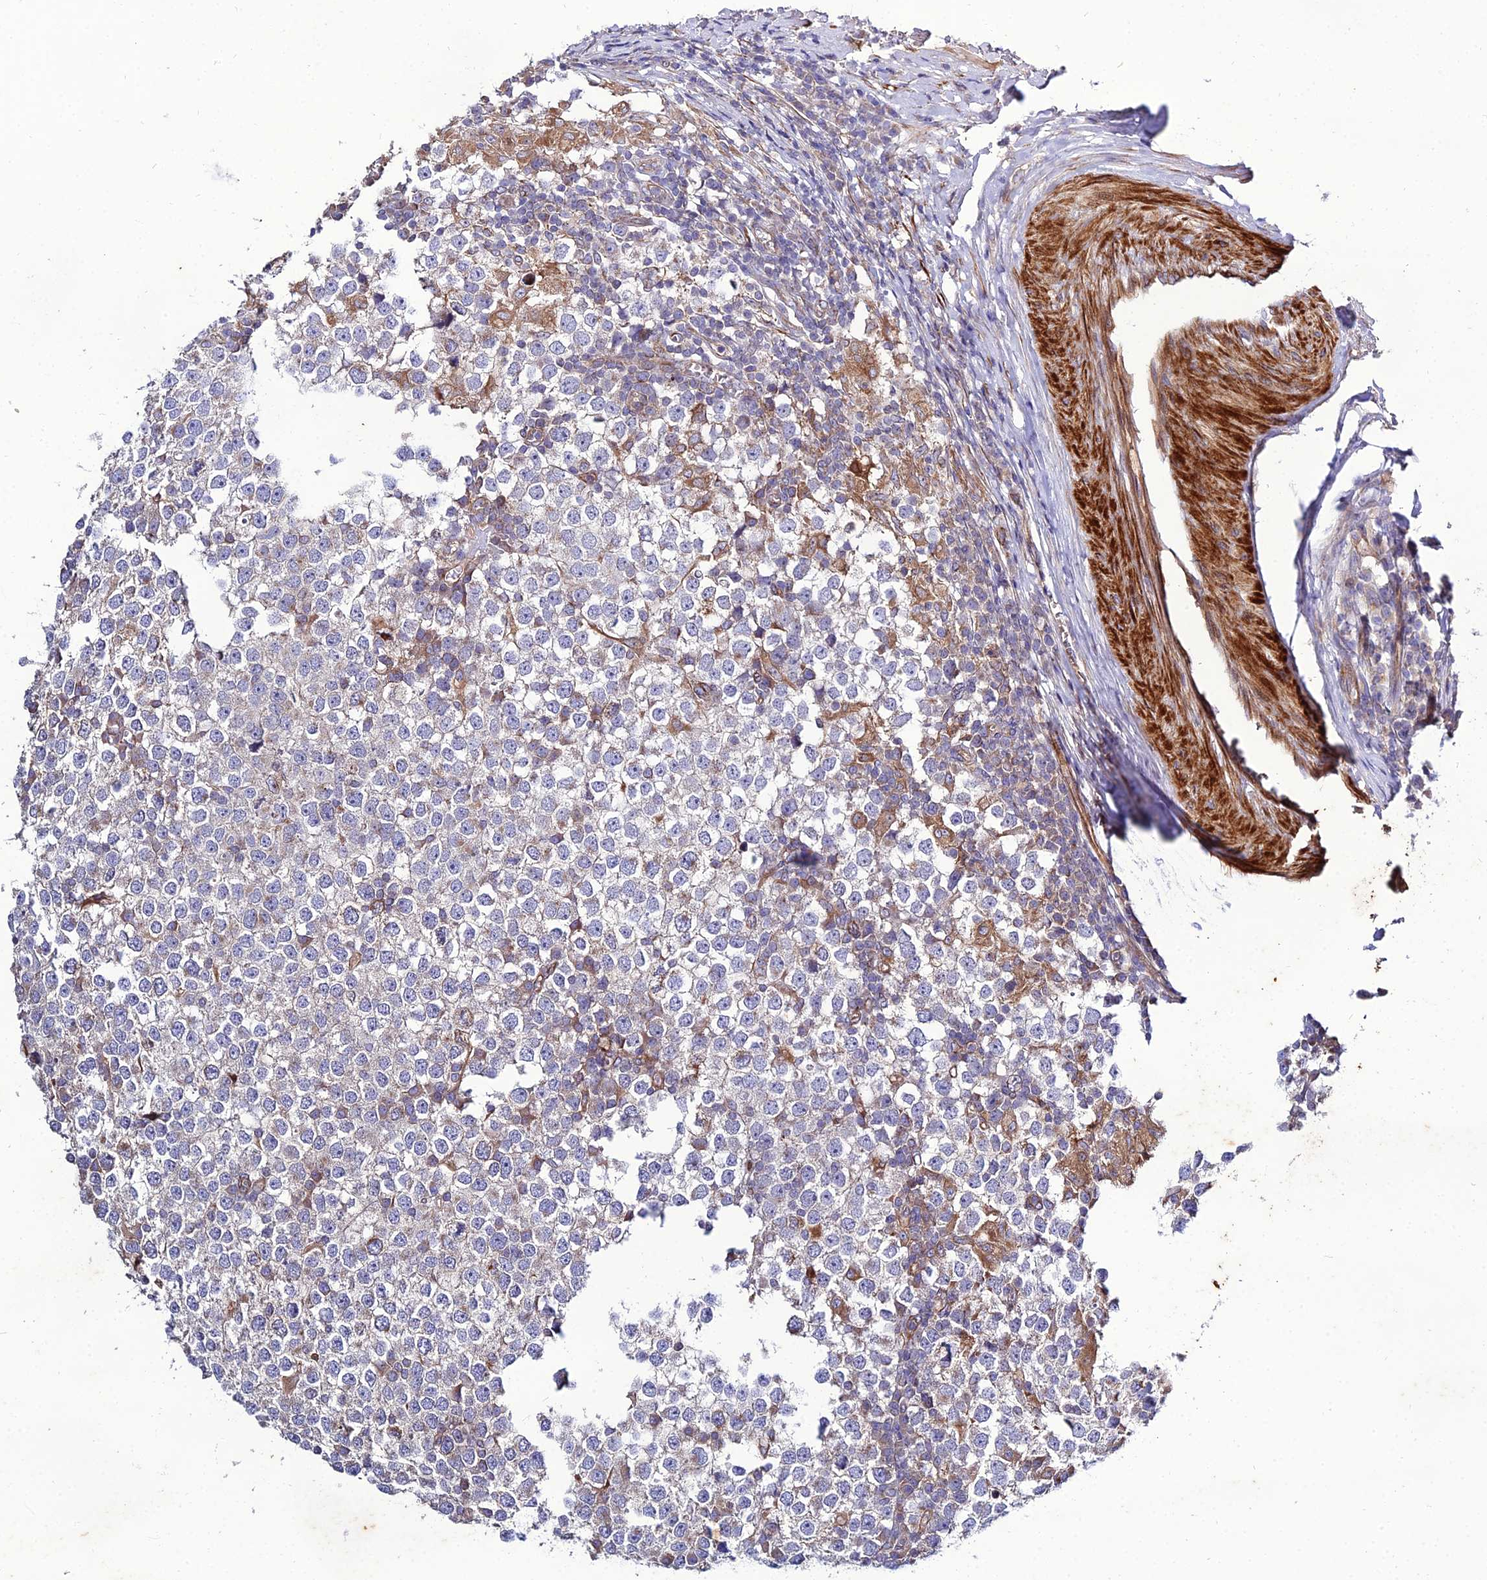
{"staining": {"intensity": "negative", "quantity": "none", "location": "none"}, "tissue": "testis cancer", "cell_type": "Tumor cells", "image_type": "cancer", "snomed": [{"axis": "morphology", "description": "Seminoma, NOS"}, {"axis": "topography", "description": "Testis"}], "caption": "Immunohistochemical staining of testis seminoma reveals no significant expression in tumor cells. Brightfield microscopy of immunohistochemistry (IHC) stained with DAB (3,3'-diaminobenzidine) (brown) and hematoxylin (blue), captured at high magnification.", "gene": "ARL6IP1", "patient": {"sex": "male", "age": 65}}